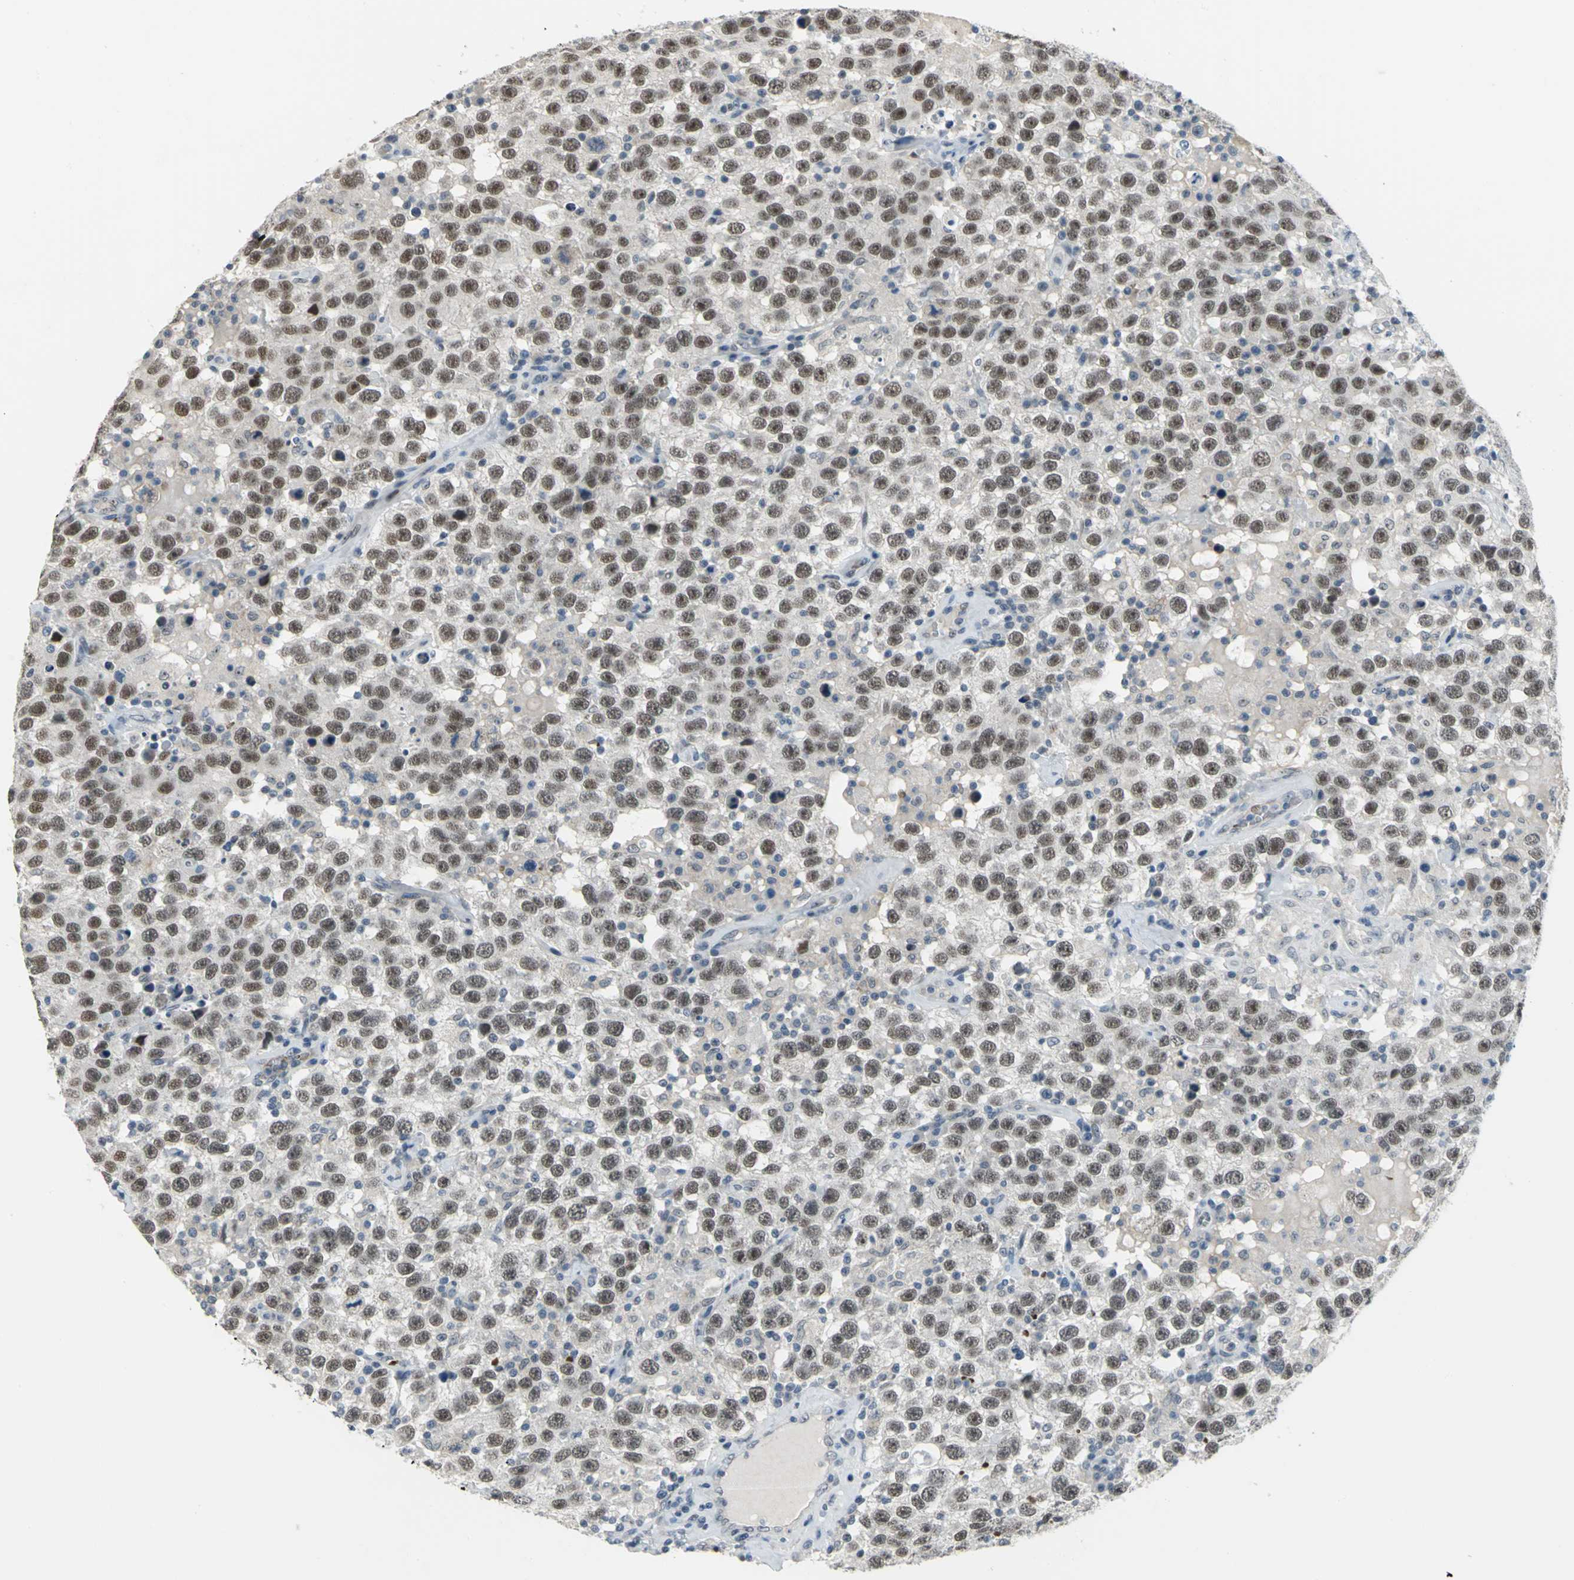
{"staining": {"intensity": "moderate", "quantity": ">75%", "location": "nuclear"}, "tissue": "testis cancer", "cell_type": "Tumor cells", "image_type": "cancer", "snomed": [{"axis": "morphology", "description": "Seminoma, NOS"}, {"axis": "topography", "description": "Testis"}], "caption": "Human seminoma (testis) stained with a protein marker shows moderate staining in tumor cells.", "gene": "GLI3", "patient": {"sex": "male", "age": 41}}